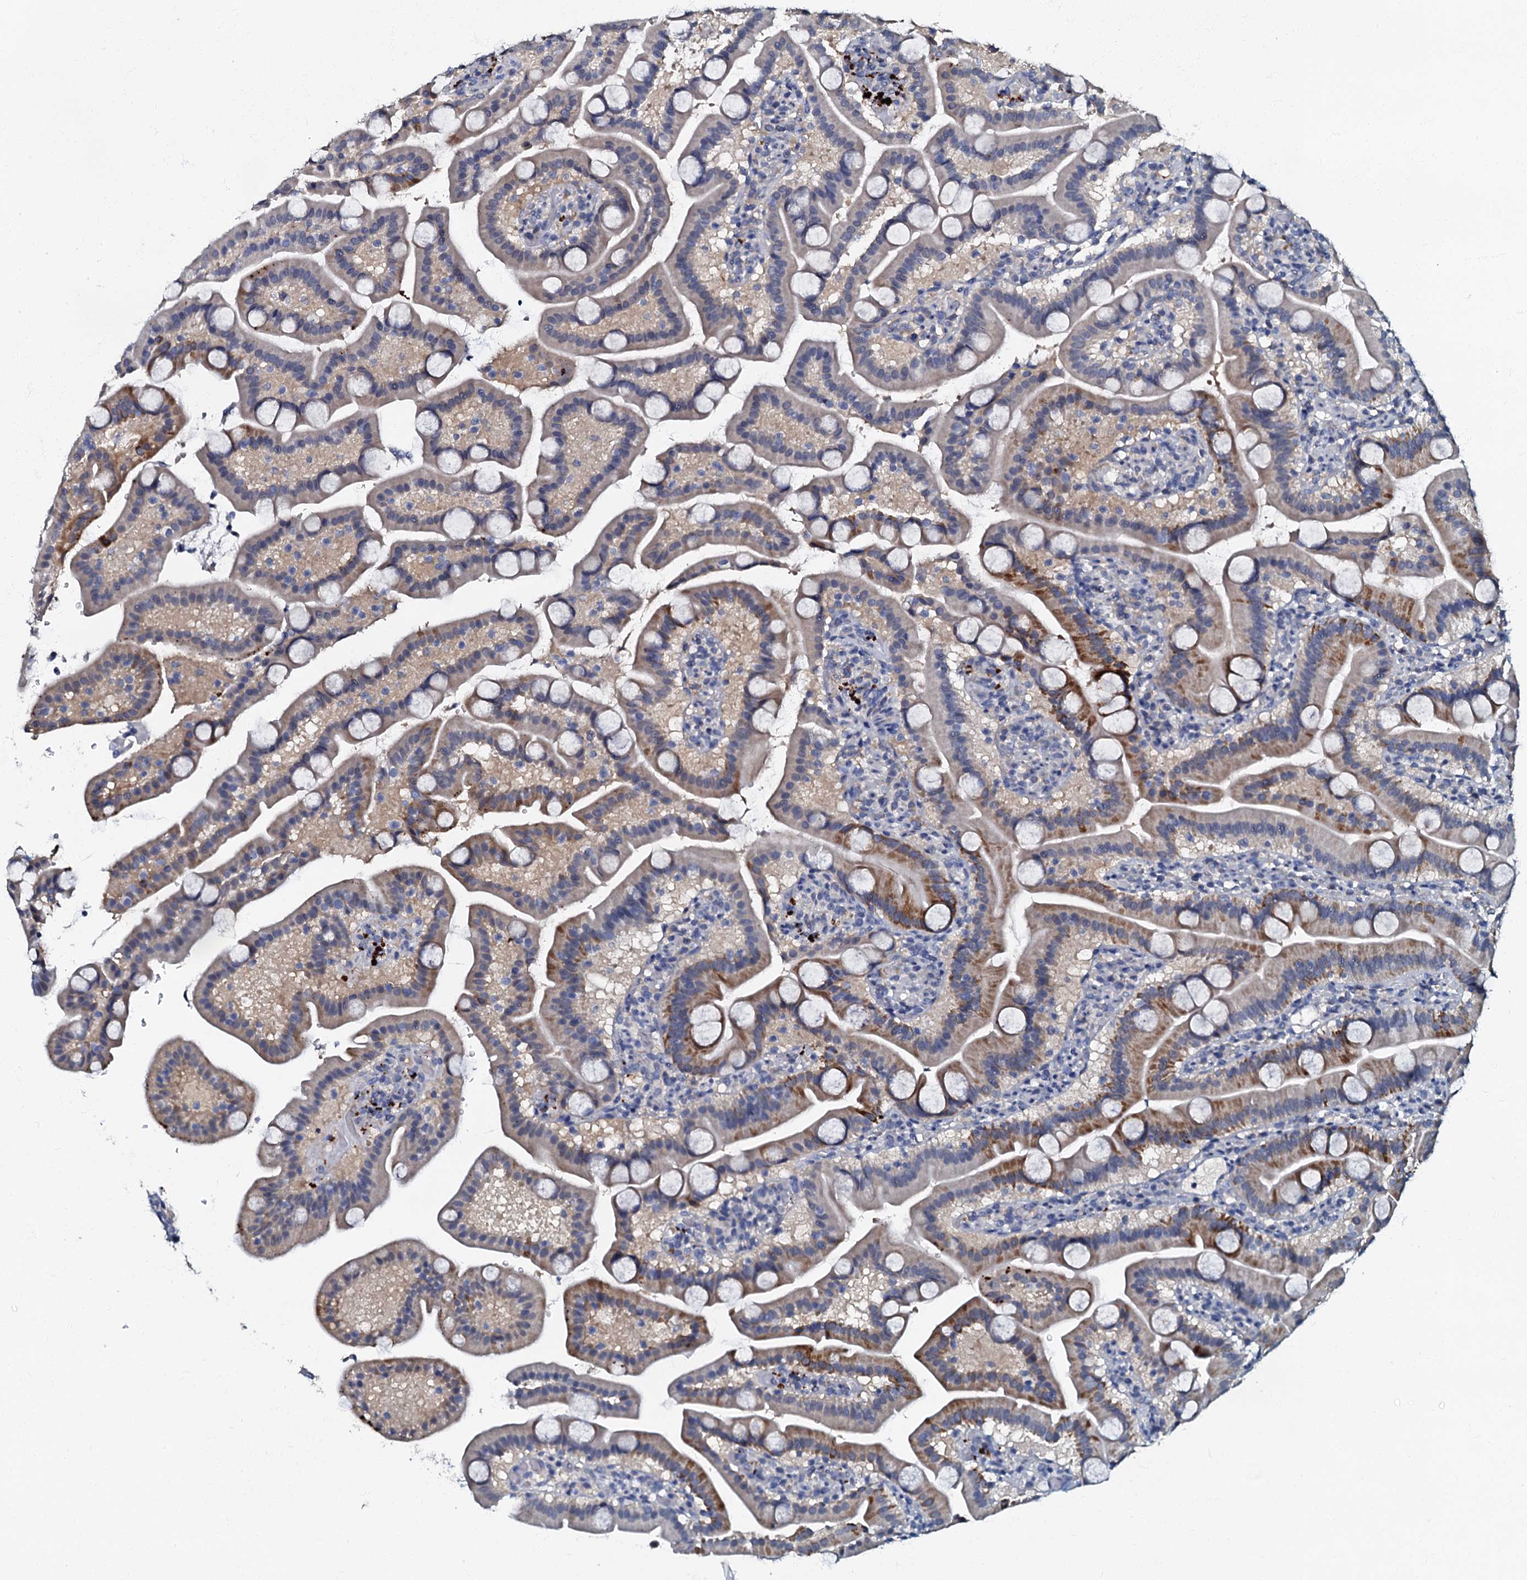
{"staining": {"intensity": "moderate", "quantity": "<25%", "location": "cytoplasmic/membranous"}, "tissue": "duodenum", "cell_type": "Glandular cells", "image_type": "normal", "snomed": [{"axis": "morphology", "description": "Normal tissue, NOS"}, {"axis": "topography", "description": "Duodenum"}], "caption": "A brown stain shows moderate cytoplasmic/membranous staining of a protein in glandular cells of normal human duodenum.", "gene": "OLAH", "patient": {"sex": "male", "age": 55}}